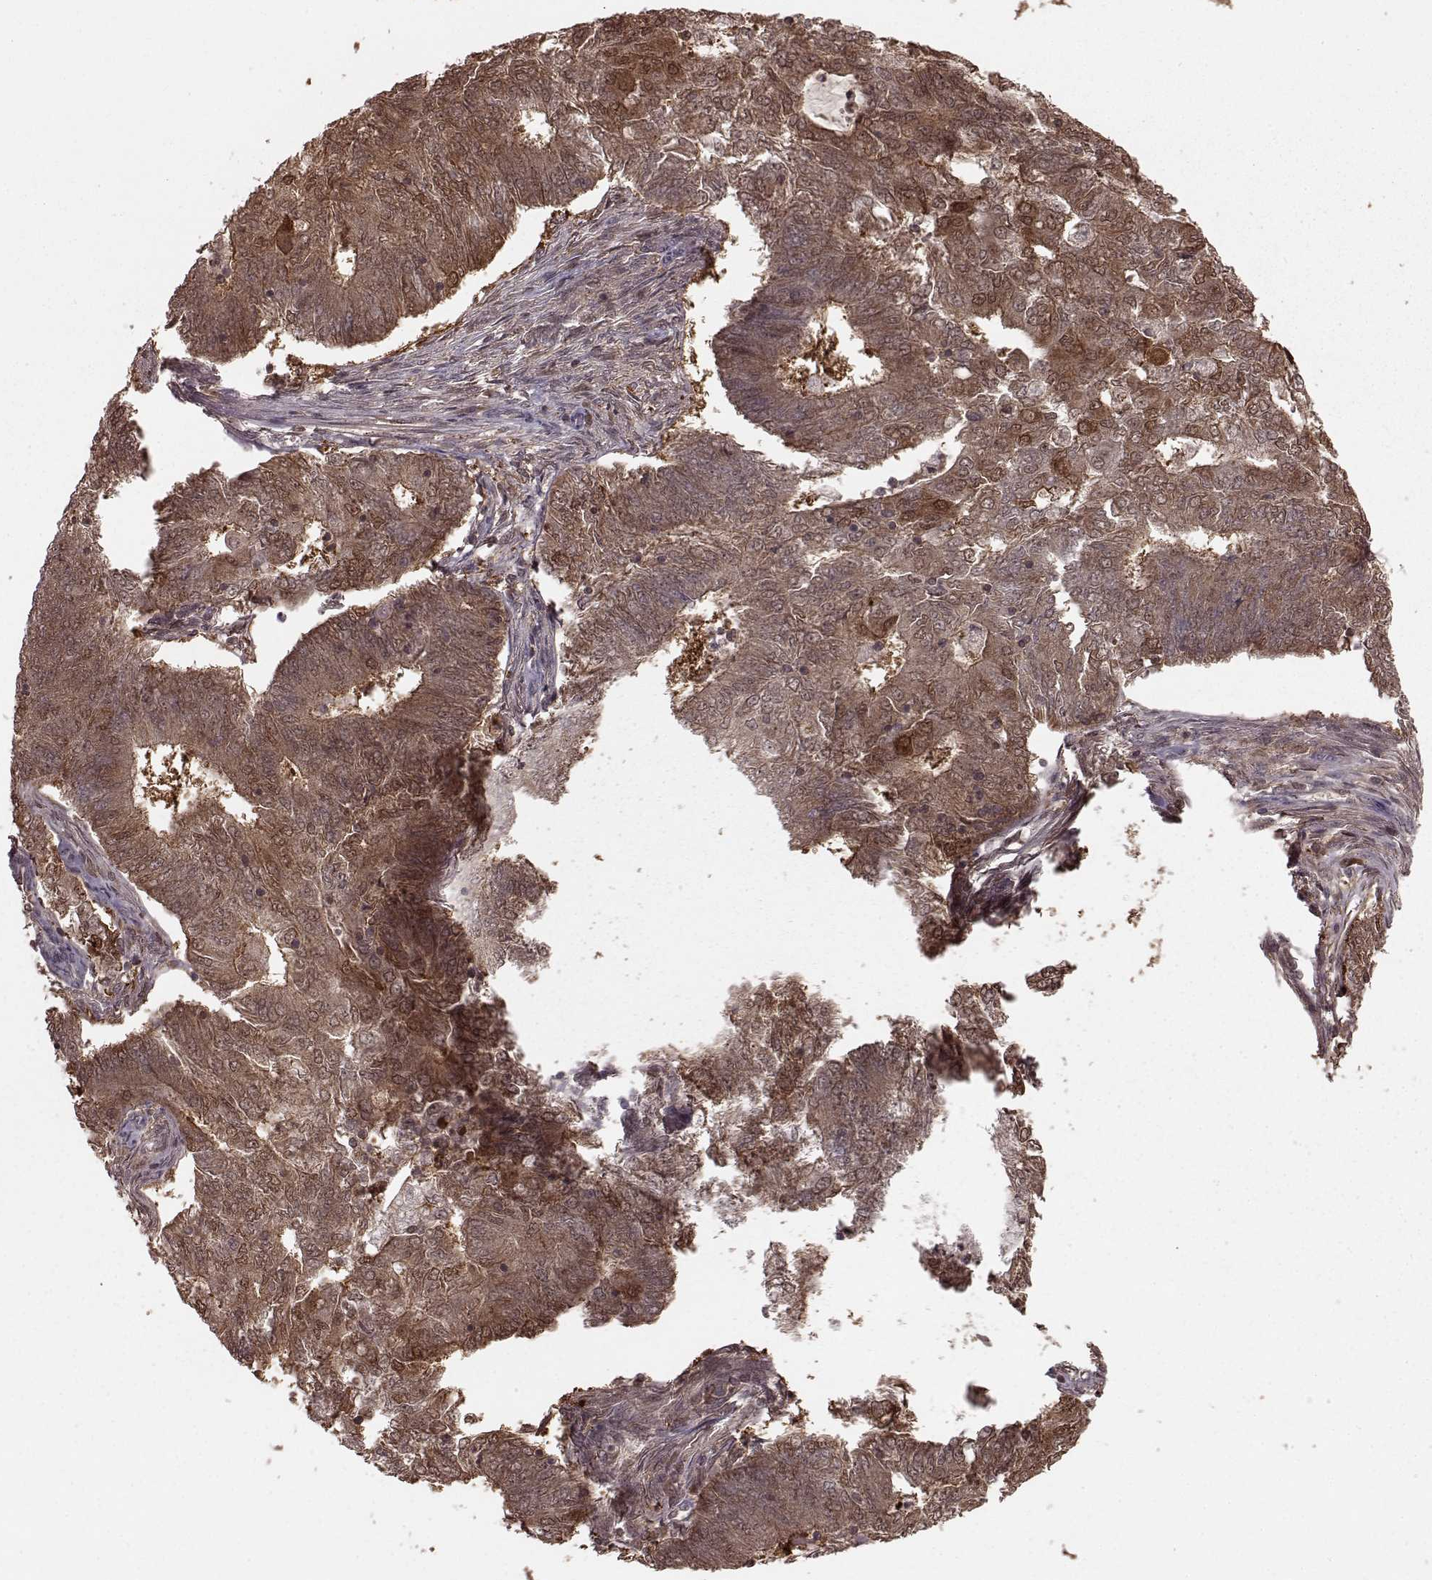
{"staining": {"intensity": "moderate", "quantity": ">75%", "location": "cytoplasmic/membranous,nuclear"}, "tissue": "endometrial cancer", "cell_type": "Tumor cells", "image_type": "cancer", "snomed": [{"axis": "morphology", "description": "Adenocarcinoma, NOS"}, {"axis": "topography", "description": "Endometrium"}], "caption": "This is an image of IHC staining of endometrial cancer, which shows moderate staining in the cytoplasmic/membranous and nuclear of tumor cells.", "gene": "GSS", "patient": {"sex": "female", "age": 62}}